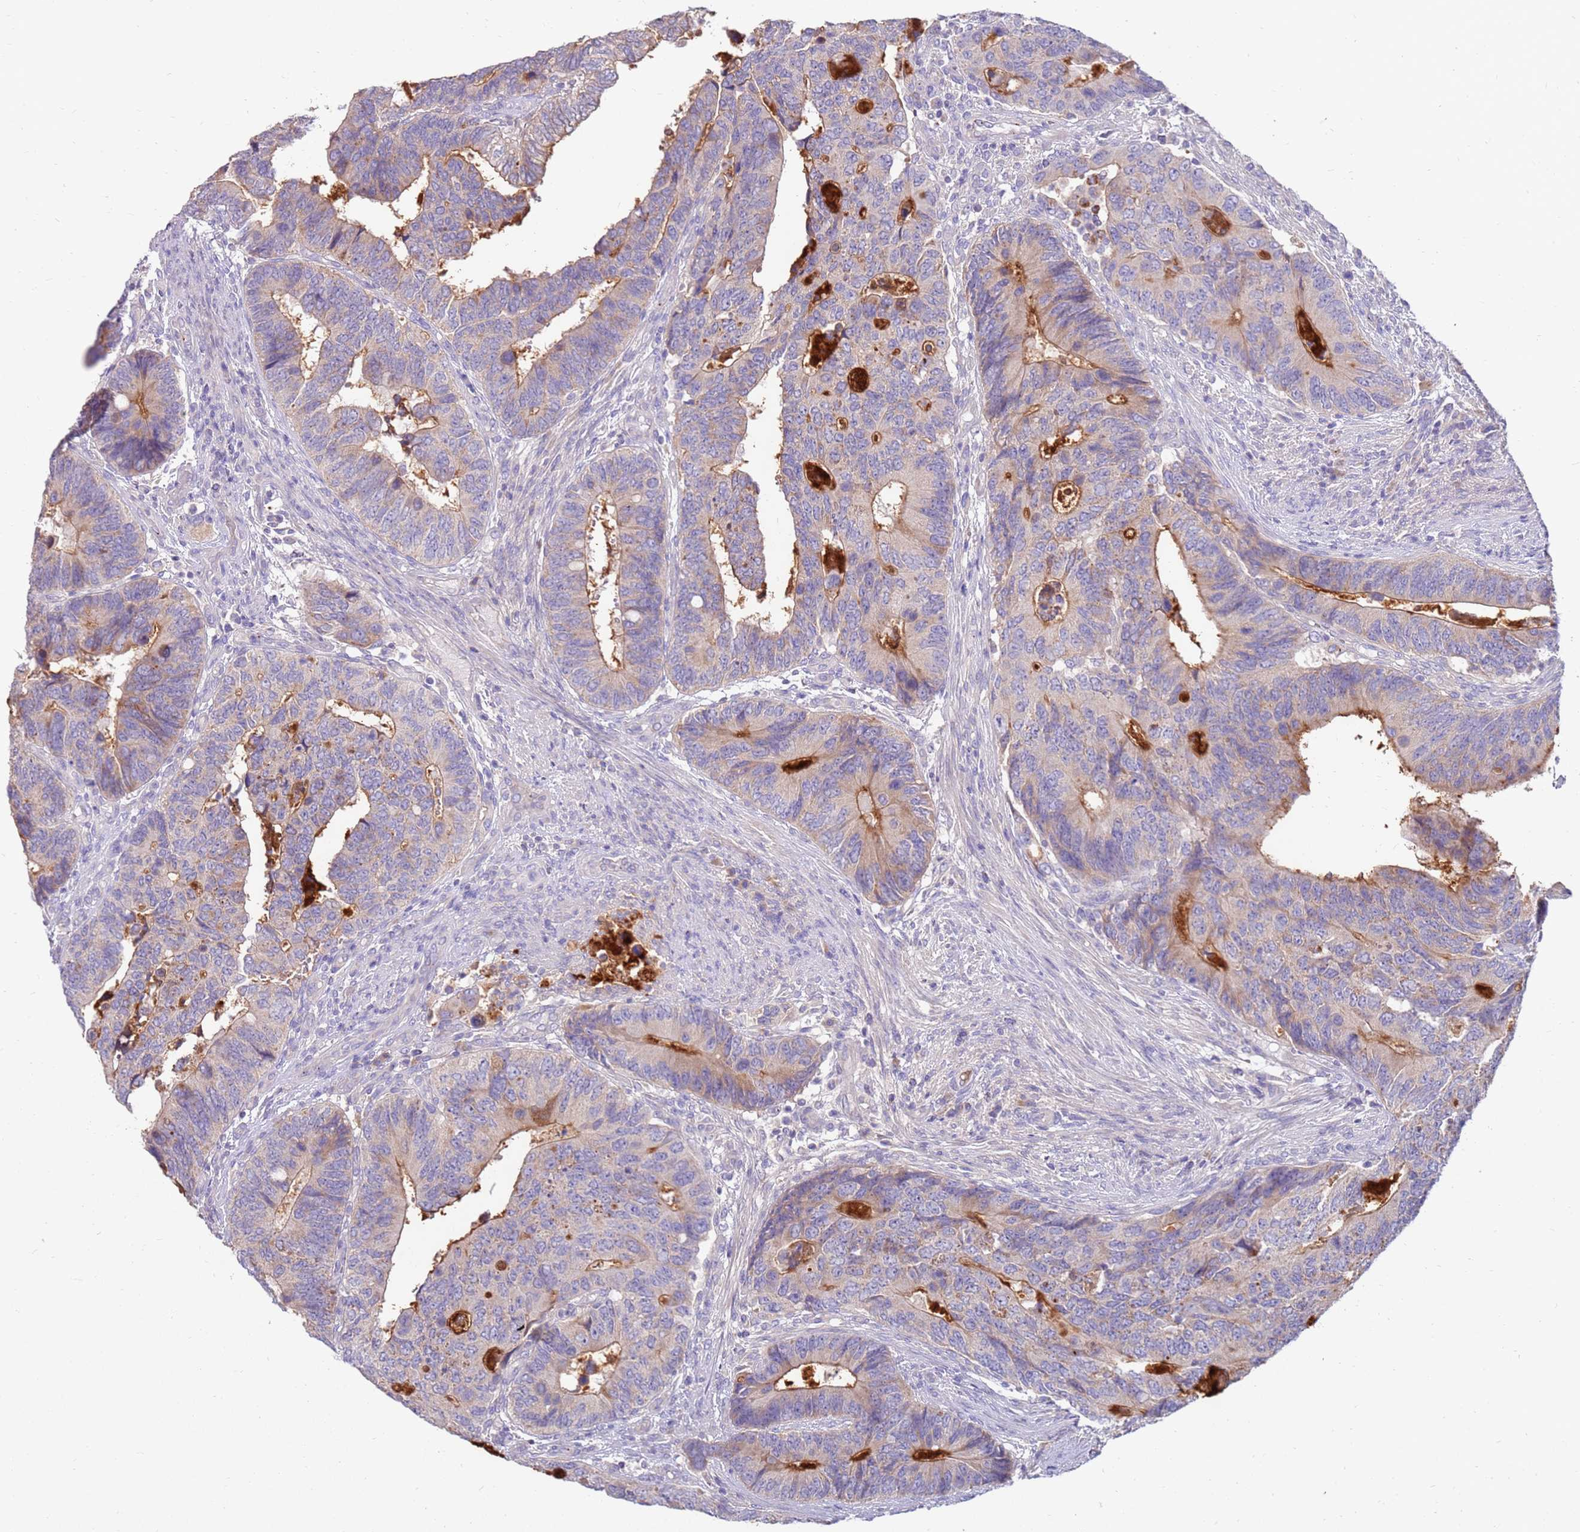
{"staining": {"intensity": "moderate", "quantity": "25%-75%", "location": "cytoplasmic/membranous"}, "tissue": "colorectal cancer", "cell_type": "Tumor cells", "image_type": "cancer", "snomed": [{"axis": "morphology", "description": "Adenocarcinoma, NOS"}, {"axis": "topography", "description": "Colon"}], "caption": "Immunohistochemical staining of adenocarcinoma (colorectal) reveals moderate cytoplasmic/membranous protein positivity in approximately 25%-75% of tumor cells.", "gene": "SLC44A4", "patient": {"sex": "male", "age": 87}}